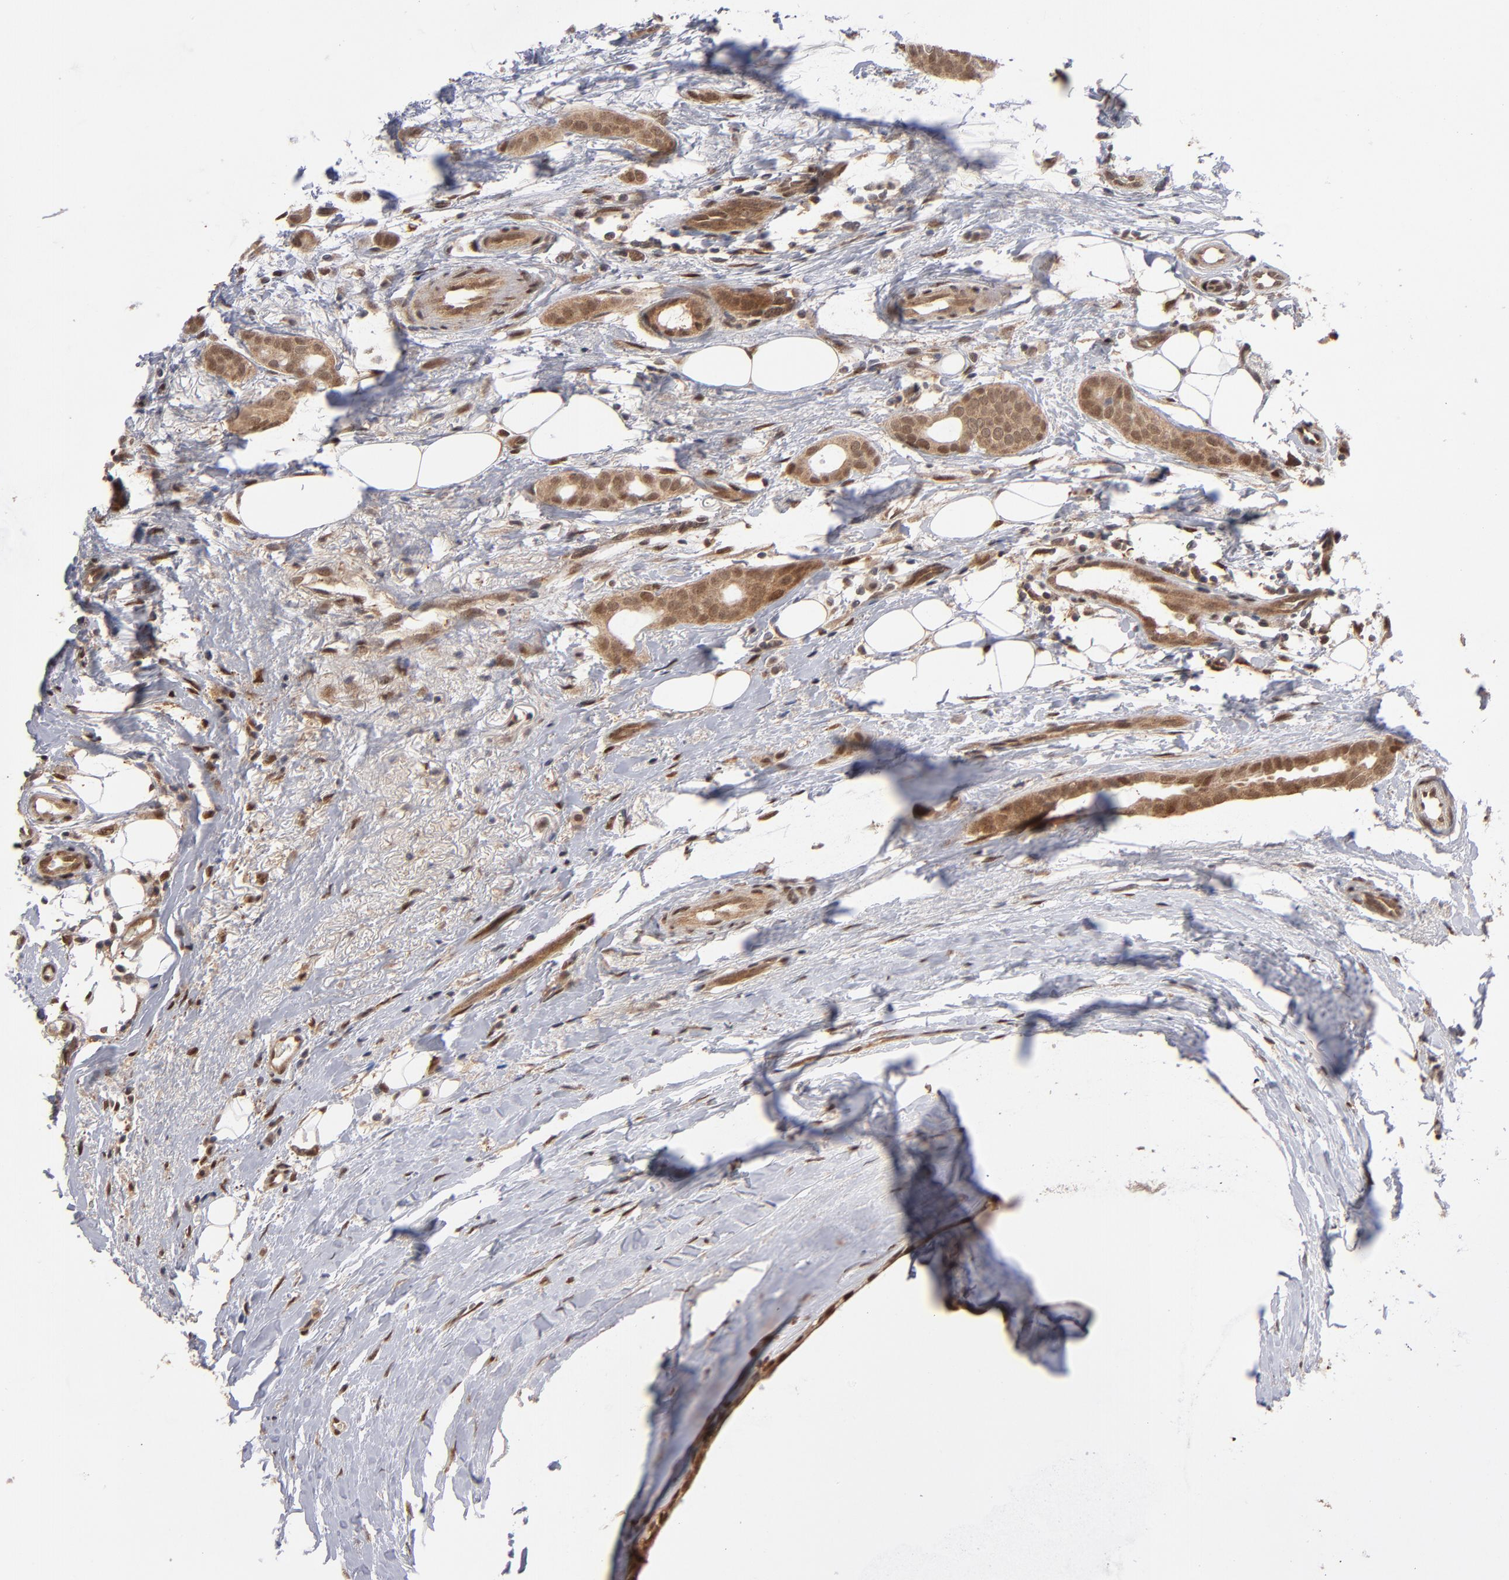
{"staining": {"intensity": "moderate", "quantity": ">75%", "location": "cytoplasmic/membranous,nuclear"}, "tissue": "breast cancer", "cell_type": "Tumor cells", "image_type": "cancer", "snomed": [{"axis": "morphology", "description": "Duct carcinoma"}, {"axis": "topography", "description": "Breast"}], "caption": "There is medium levels of moderate cytoplasmic/membranous and nuclear positivity in tumor cells of invasive ductal carcinoma (breast), as demonstrated by immunohistochemical staining (brown color).", "gene": "HUWE1", "patient": {"sex": "female", "age": 54}}